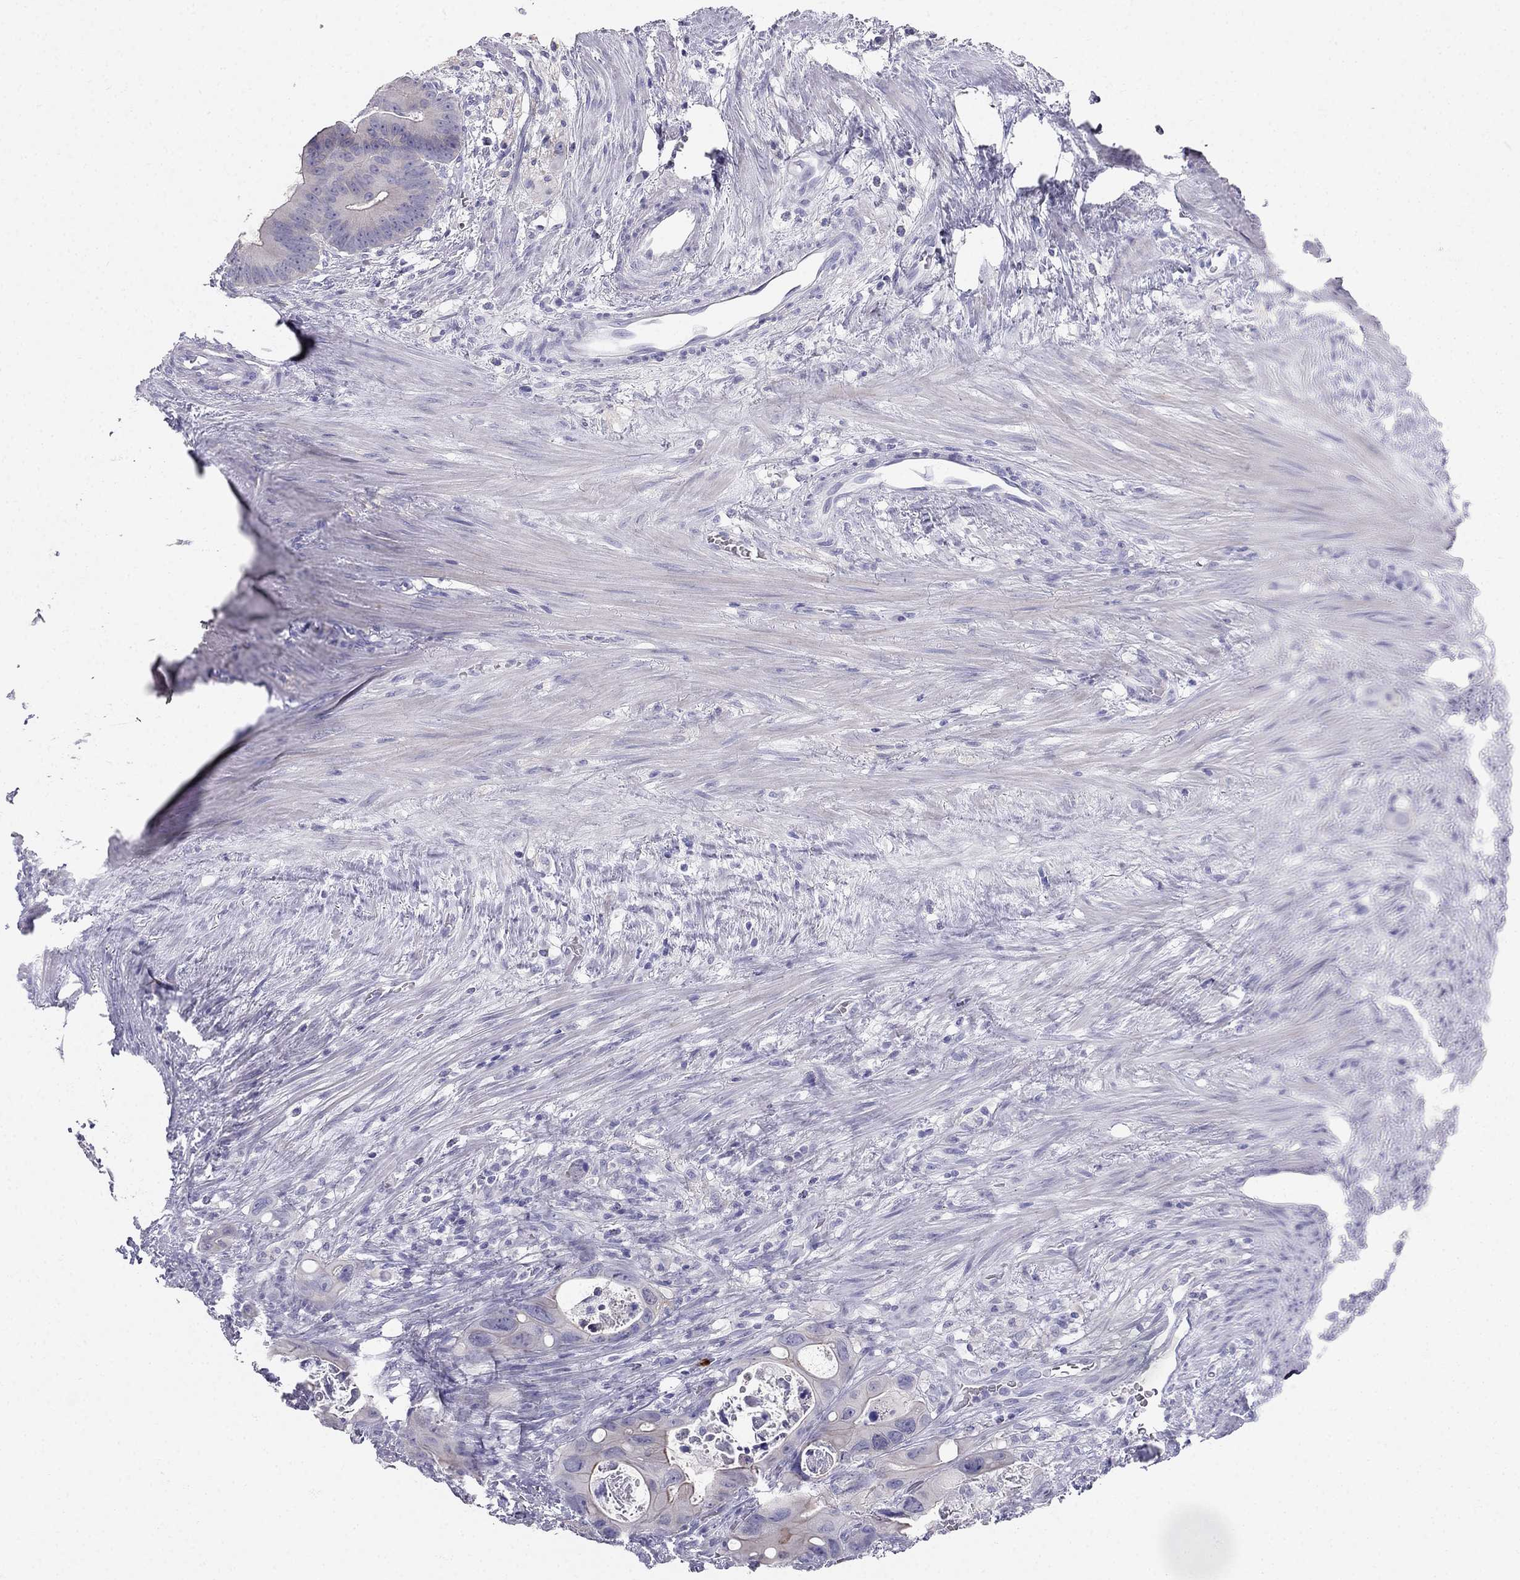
{"staining": {"intensity": "negative", "quantity": "none", "location": "none"}, "tissue": "colorectal cancer", "cell_type": "Tumor cells", "image_type": "cancer", "snomed": [{"axis": "morphology", "description": "Adenocarcinoma, NOS"}, {"axis": "topography", "description": "Rectum"}], "caption": "IHC micrograph of neoplastic tissue: human colorectal adenocarcinoma stained with DAB (3,3'-diaminobenzidine) exhibits no significant protein staining in tumor cells.", "gene": "RFLNA", "patient": {"sex": "male", "age": 64}}